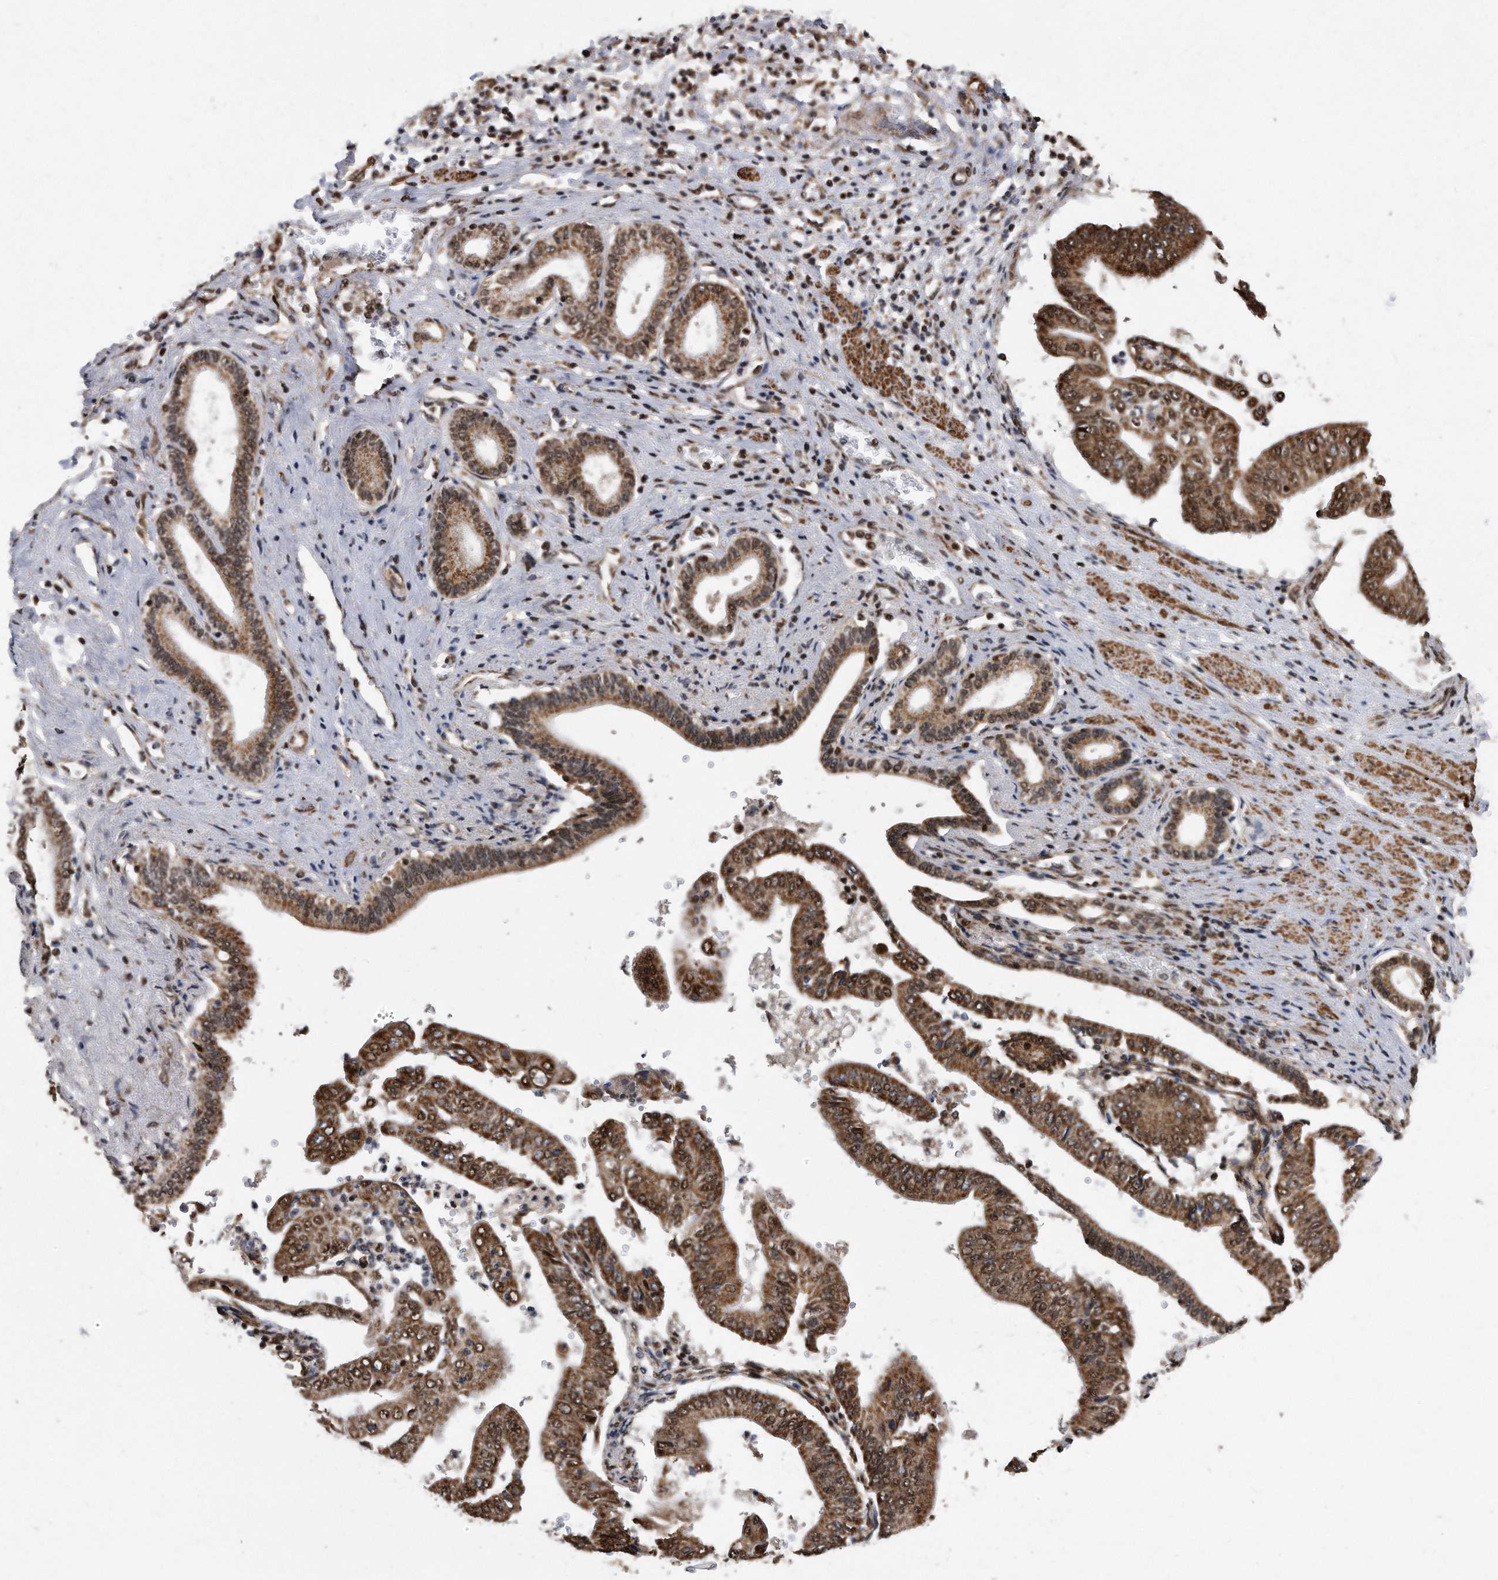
{"staining": {"intensity": "moderate", "quantity": ">75%", "location": "cytoplasmic/membranous,nuclear"}, "tissue": "pancreatic cancer", "cell_type": "Tumor cells", "image_type": "cancer", "snomed": [{"axis": "morphology", "description": "Adenocarcinoma, NOS"}, {"axis": "topography", "description": "Pancreas"}], "caption": "Protein positivity by immunohistochemistry exhibits moderate cytoplasmic/membranous and nuclear positivity in approximately >75% of tumor cells in pancreatic cancer.", "gene": "DUSP22", "patient": {"sex": "female", "age": 77}}